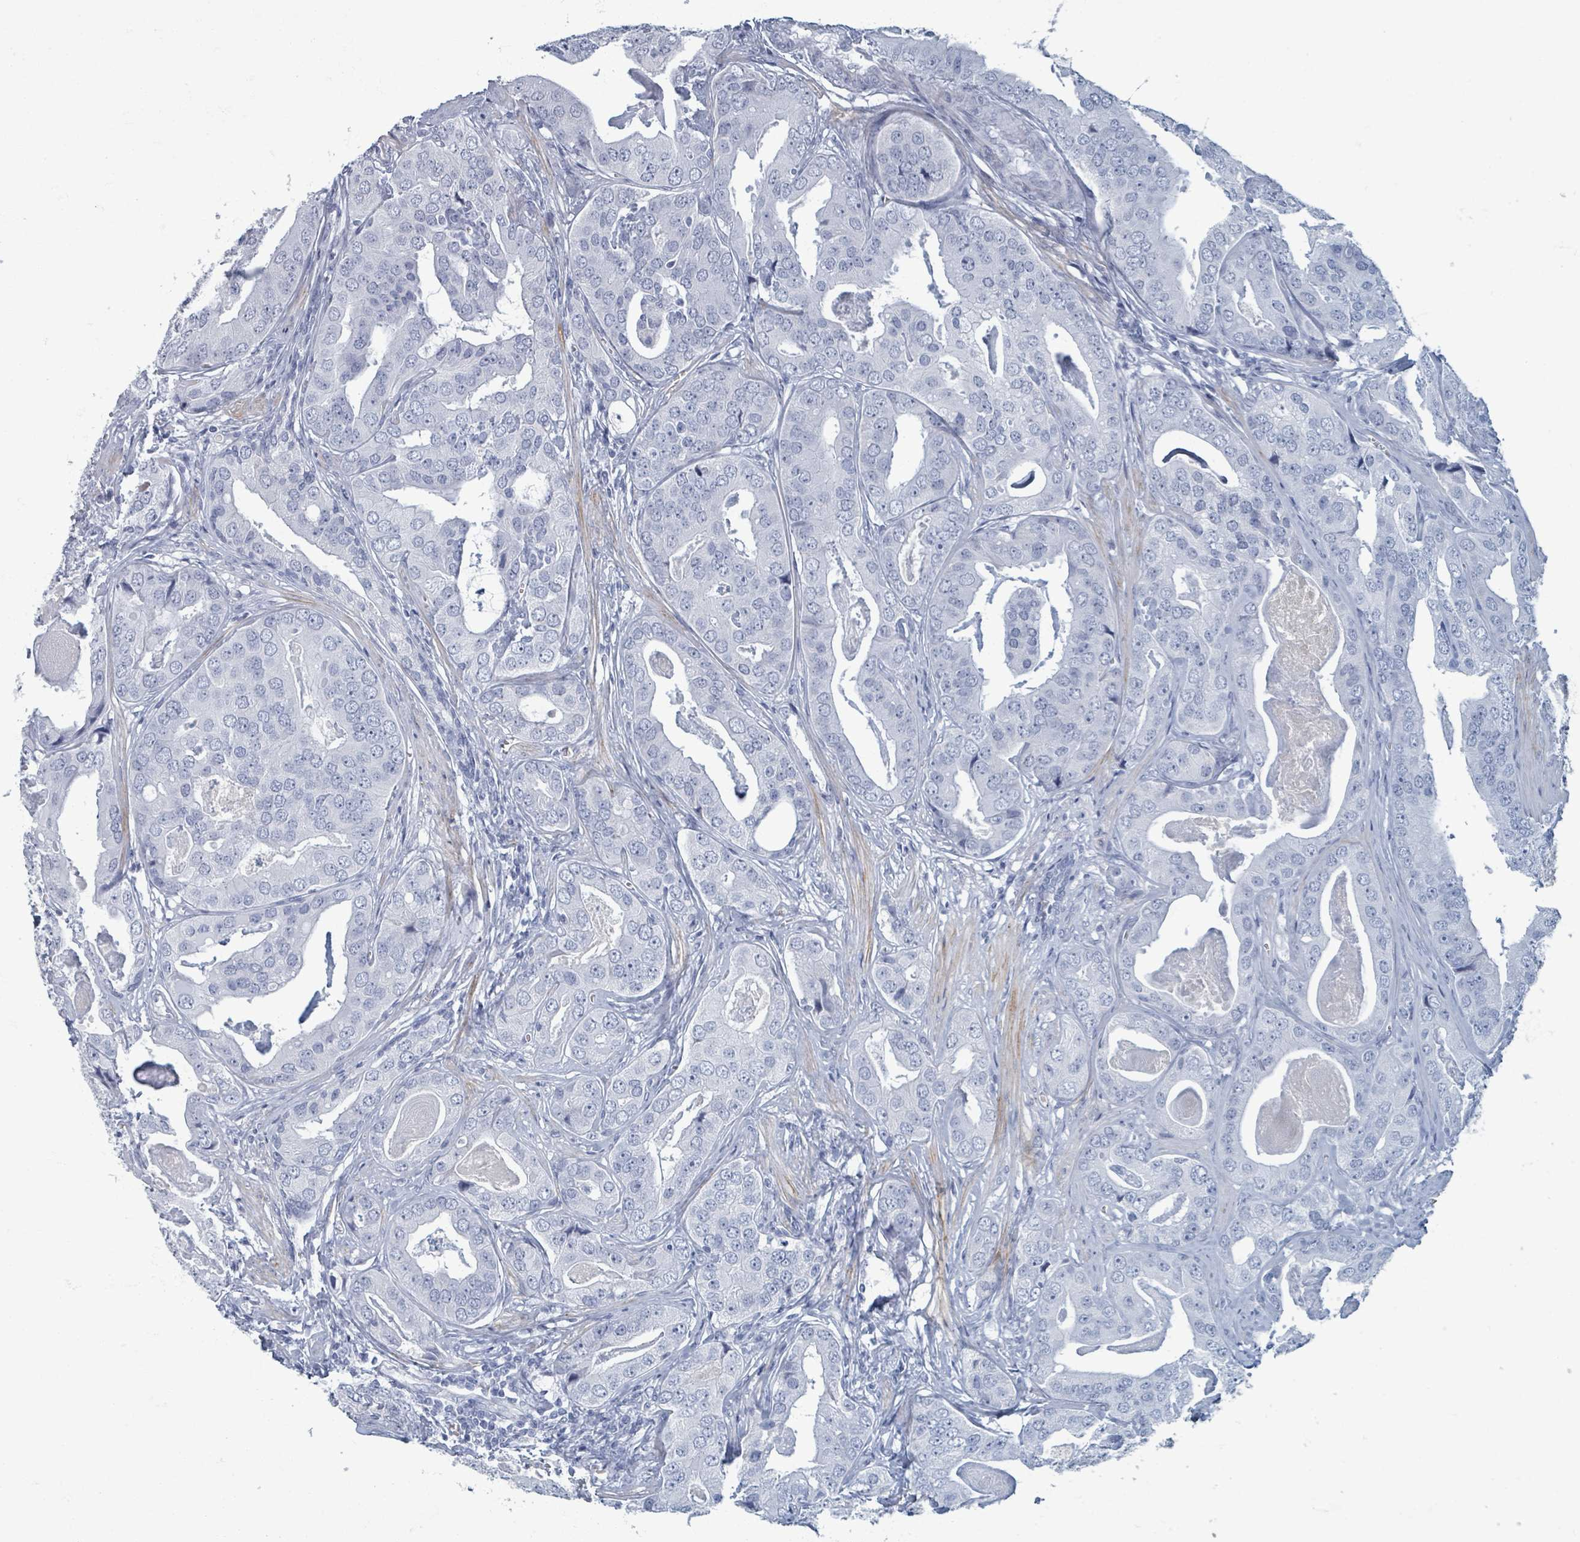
{"staining": {"intensity": "negative", "quantity": "none", "location": "none"}, "tissue": "prostate cancer", "cell_type": "Tumor cells", "image_type": "cancer", "snomed": [{"axis": "morphology", "description": "Adenocarcinoma, High grade"}, {"axis": "topography", "description": "Prostate"}], "caption": "Tumor cells show no significant protein expression in prostate cancer (adenocarcinoma (high-grade)). The staining is performed using DAB brown chromogen with nuclei counter-stained in using hematoxylin.", "gene": "TAS2R1", "patient": {"sex": "male", "age": 71}}